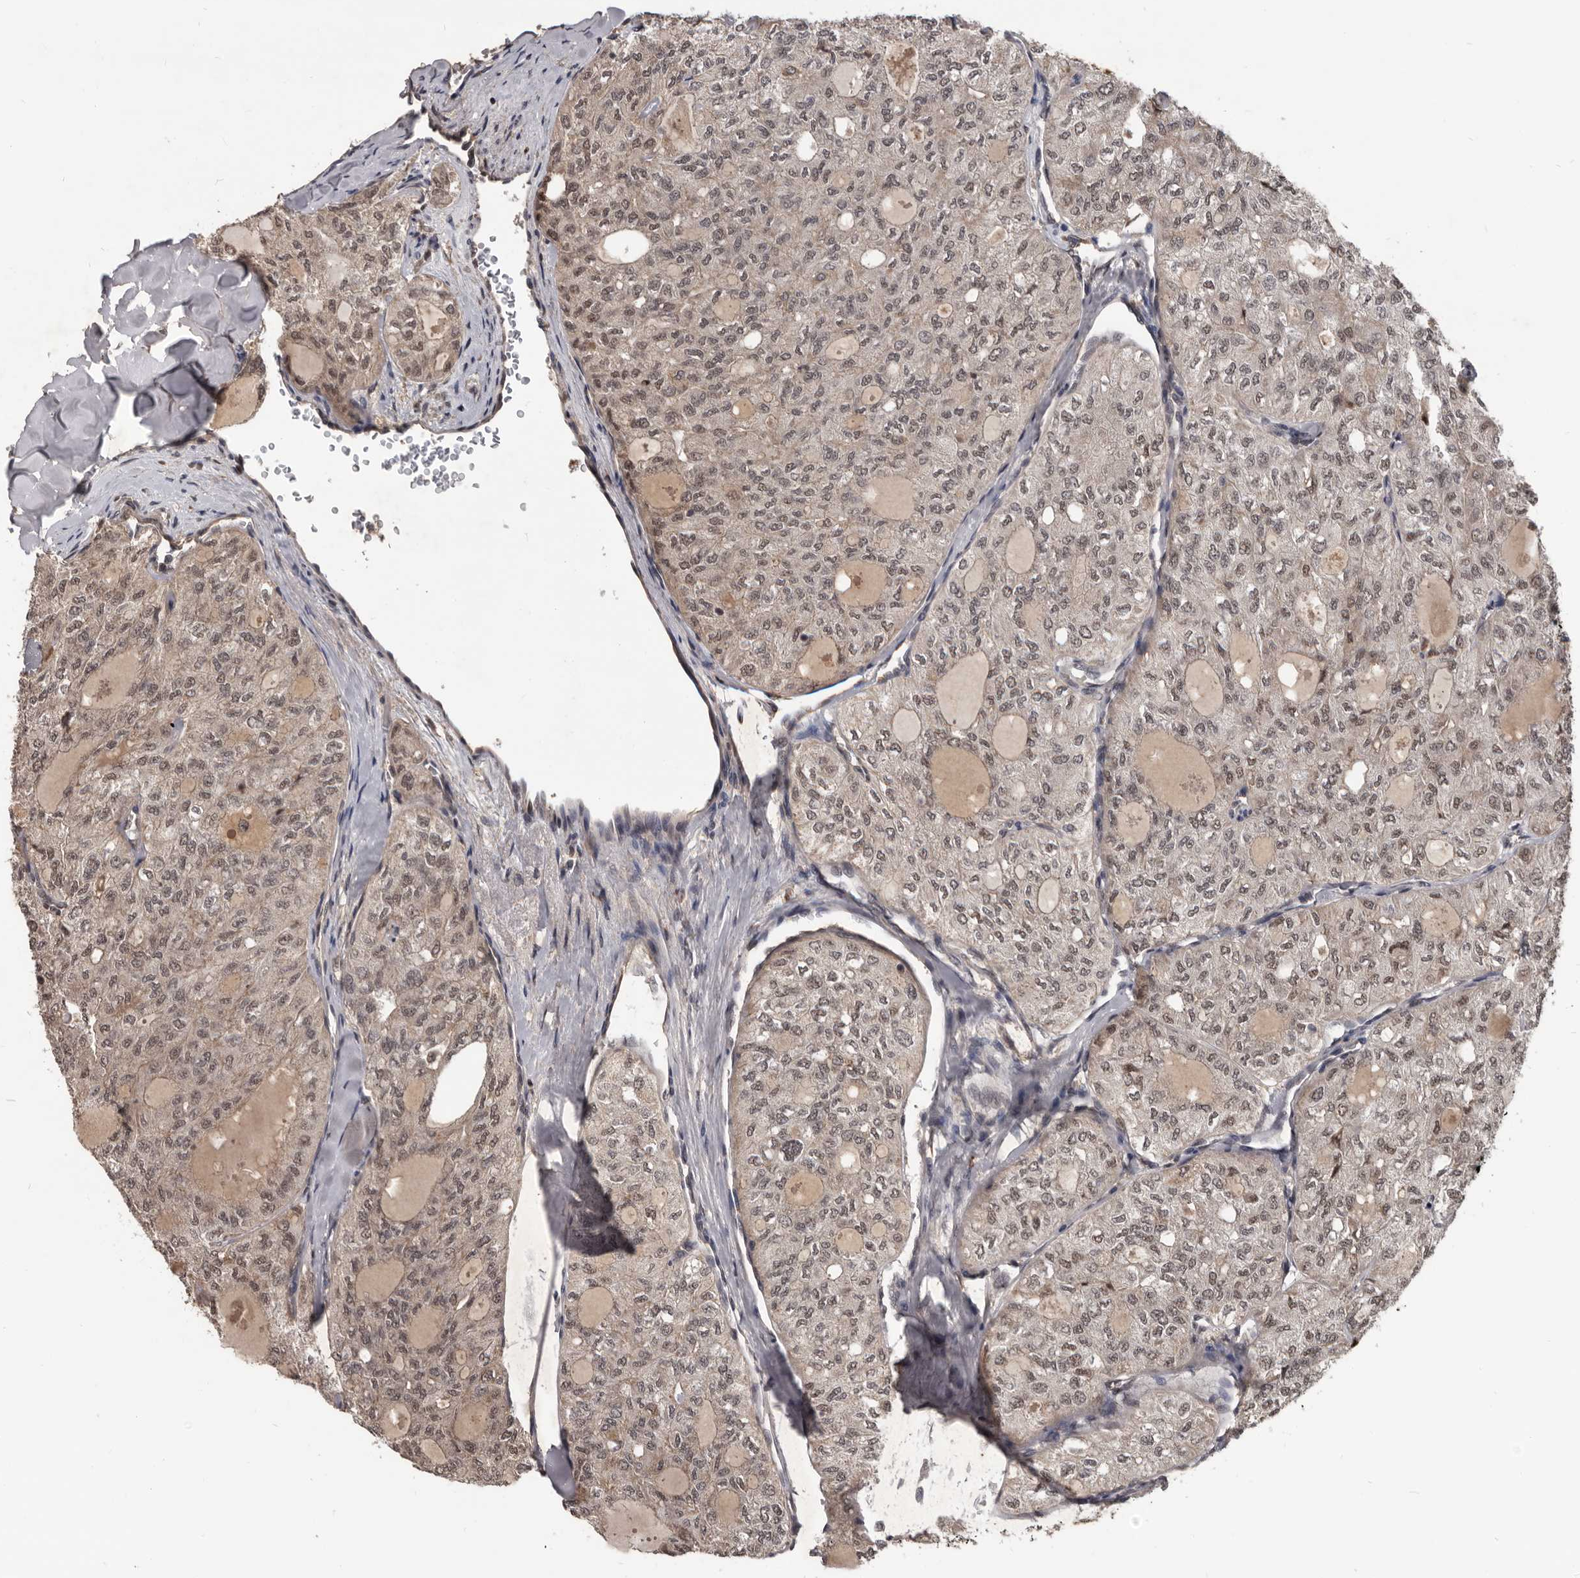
{"staining": {"intensity": "weak", "quantity": ">75%", "location": "nuclear"}, "tissue": "thyroid cancer", "cell_type": "Tumor cells", "image_type": "cancer", "snomed": [{"axis": "morphology", "description": "Follicular adenoma carcinoma, NOS"}, {"axis": "topography", "description": "Thyroid gland"}], "caption": "The image shows a brown stain indicating the presence of a protein in the nuclear of tumor cells in thyroid cancer (follicular adenoma carcinoma).", "gene": "AHR", "patient": {"sex": "male", "age": 75}}